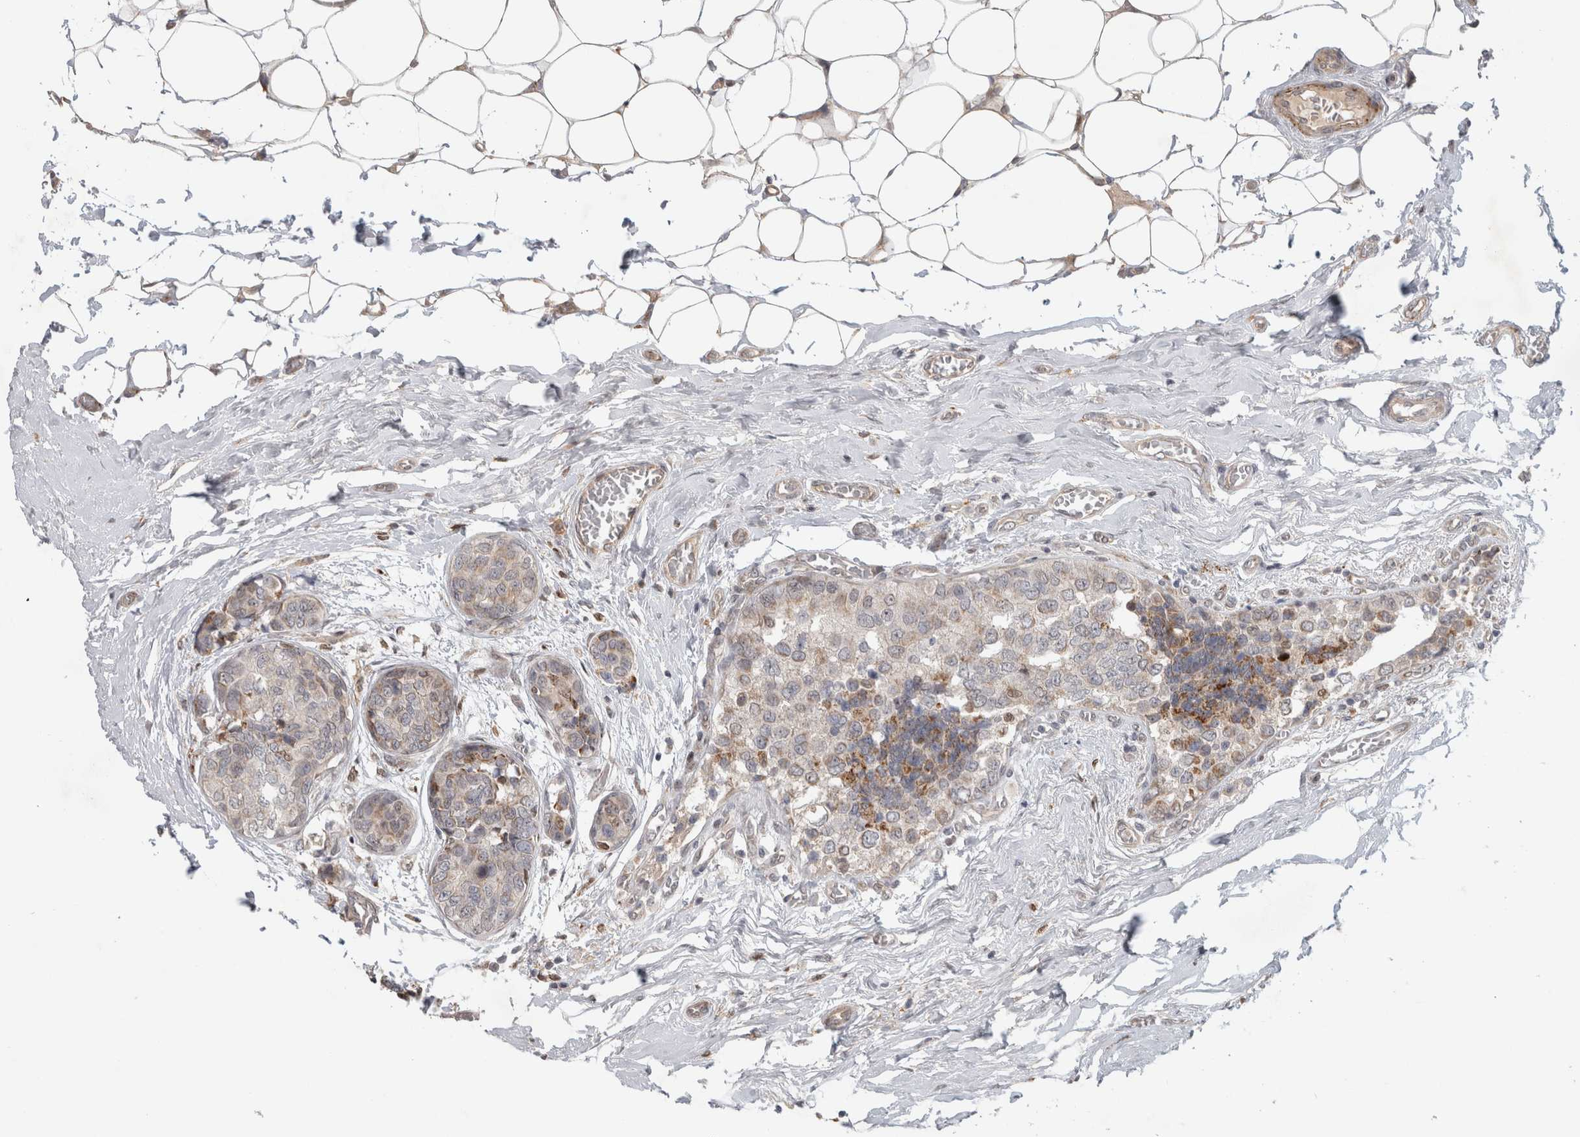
{"staining": {"intensity": "weak", "quantity": "<25%", "location": "cytoplasmic/membranous"}, "tissue": "breast cancer", "cell_type": "Tumor cells", "image_type": "cancer", "snomed": [{"axis": "morphology", "description": "Normal tissue, NOS"}, {"axis": "morphology", "description": "Duct carcinoma"}, {"axis": "topography", "description": "Breast"}], "caption": "There is no significant positivity in tumor cells of infiltrating ductal carcinoma (breast).", "gene": "INSRR", "patient": {"sex": "female", "age": 43}}